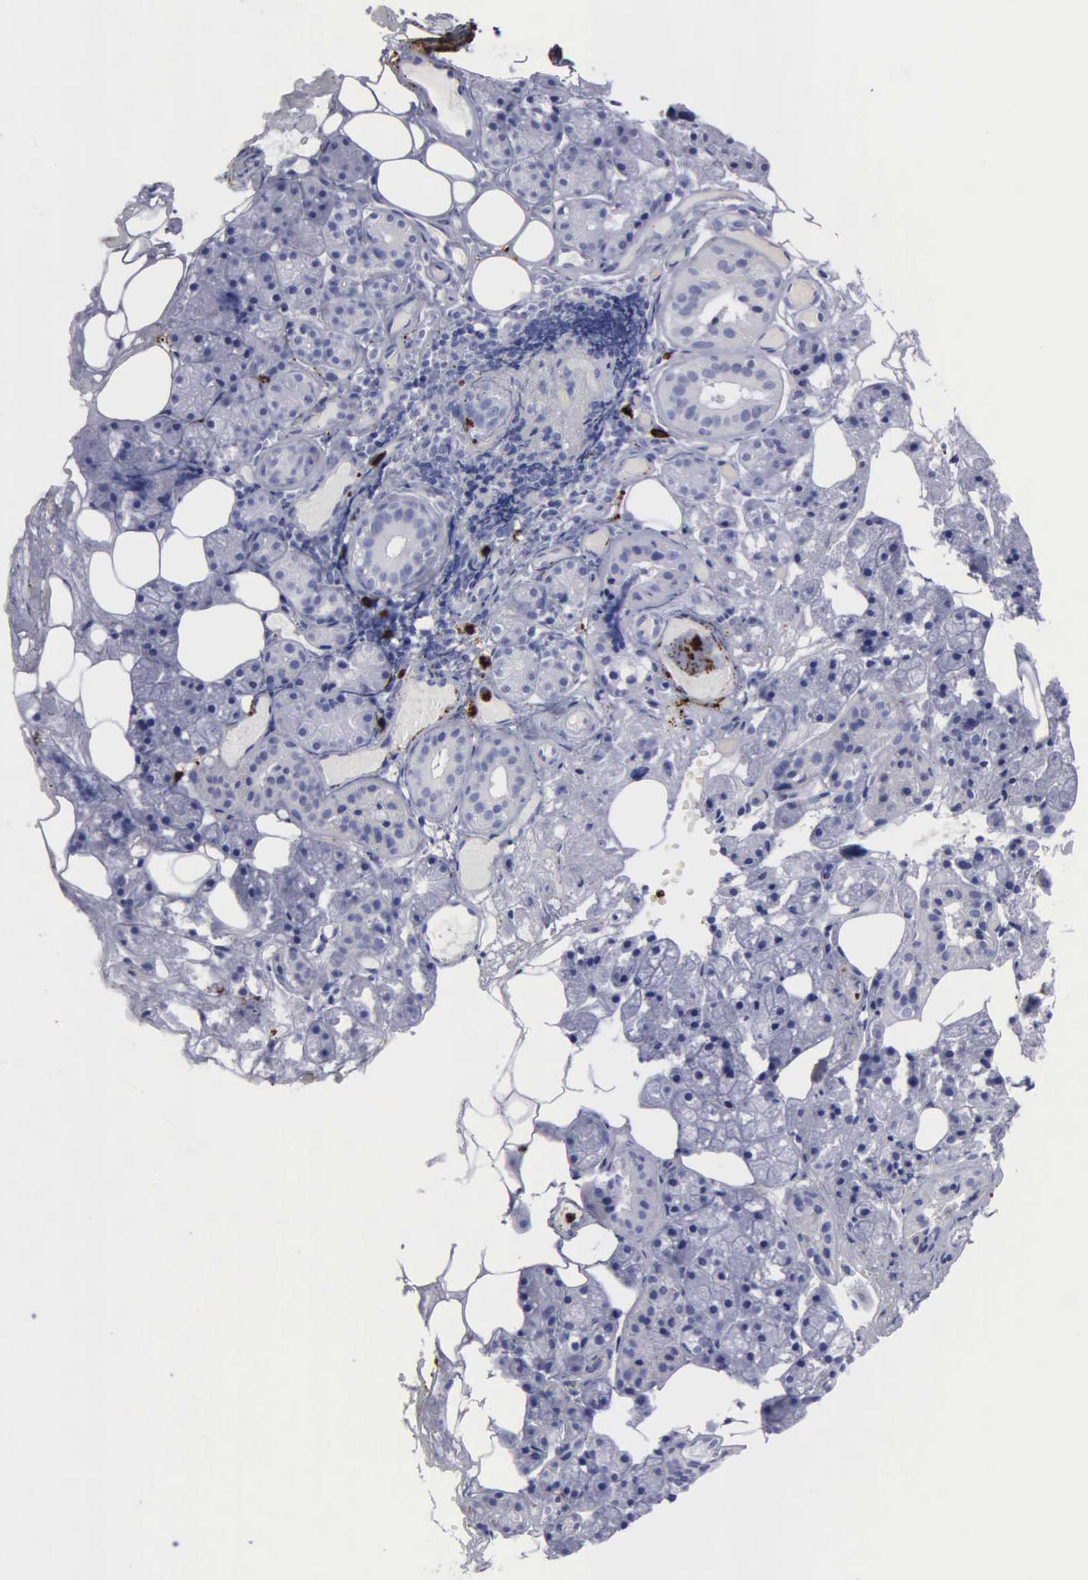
{"staining": {"intensity": "negative", "quantity": "none", "location": "none"}, "tissue": "salivary gland", "cell_type": "Glandular cells", "image_type": "normal", "snomed": [{"axis": "morphology", "description": "Normal tissue, NOS"}, {"axis": "topography", "description": "Salivary gland"}], "caption": "Glandular cells show no significant protein expression in benign salivary gland.", "gene": "CTSG", "patient": {"sex": "female", "age": 55}}